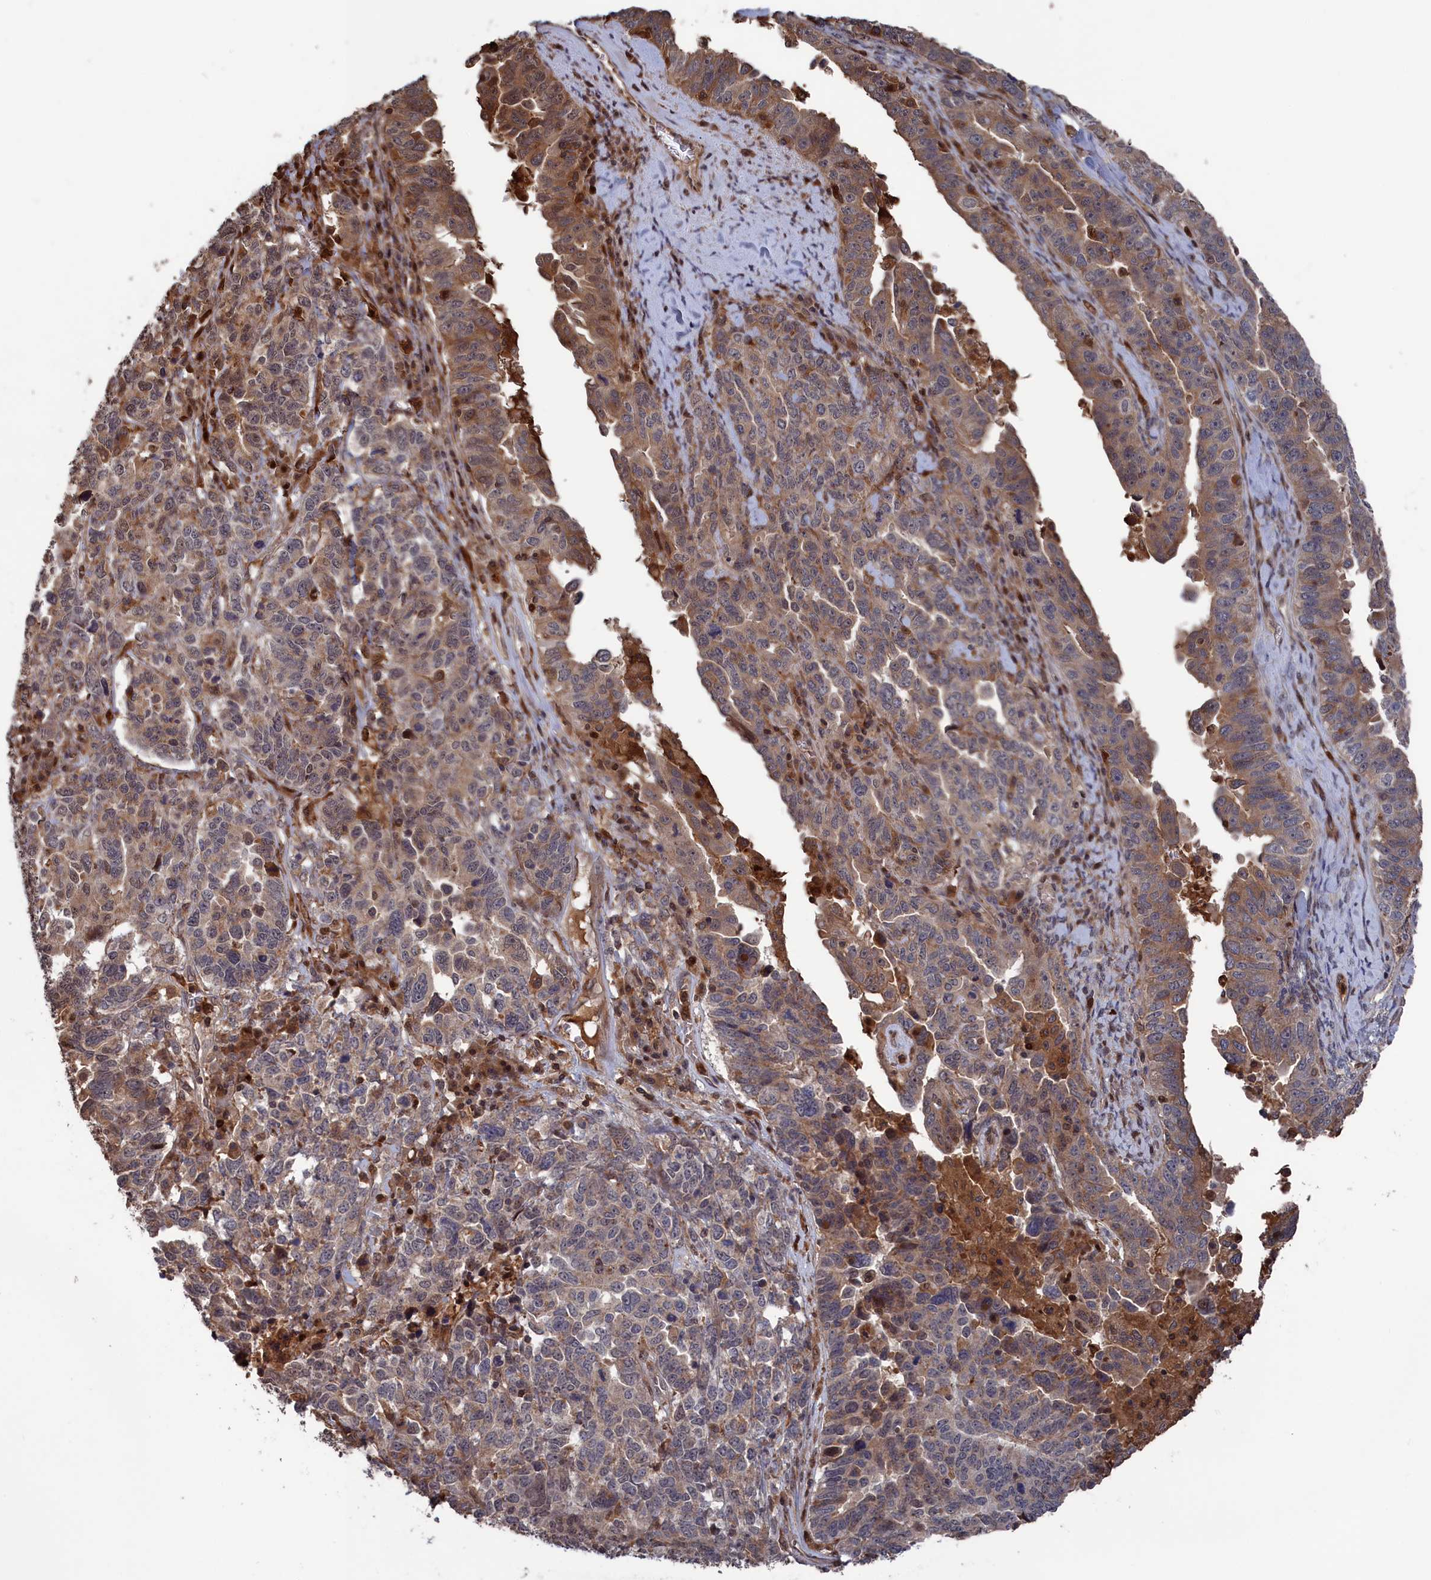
{"staining": {"intensity": "moderate", "quantity": "25%-75%", "location": "cytoplasmic/membranous"}, "tissue": "ovarian cancer", "cell_type": "Tumor cells", "image_type": "cancer", "snomed": [{"axis": "morphology", "description": "Carcinoma, endometroid"}, {"axis": "topography", "description": "Ovary"}], "caption": "Ovarian cancer (endometroid carcinoma) stained for a protein (brown) exhibits moderate cytoplasmic/membranous positive expression in approximately 25%-75% of tumor cells.", "gene": "PLA2G15", "patient": {"sex": "female", "age": 62}}